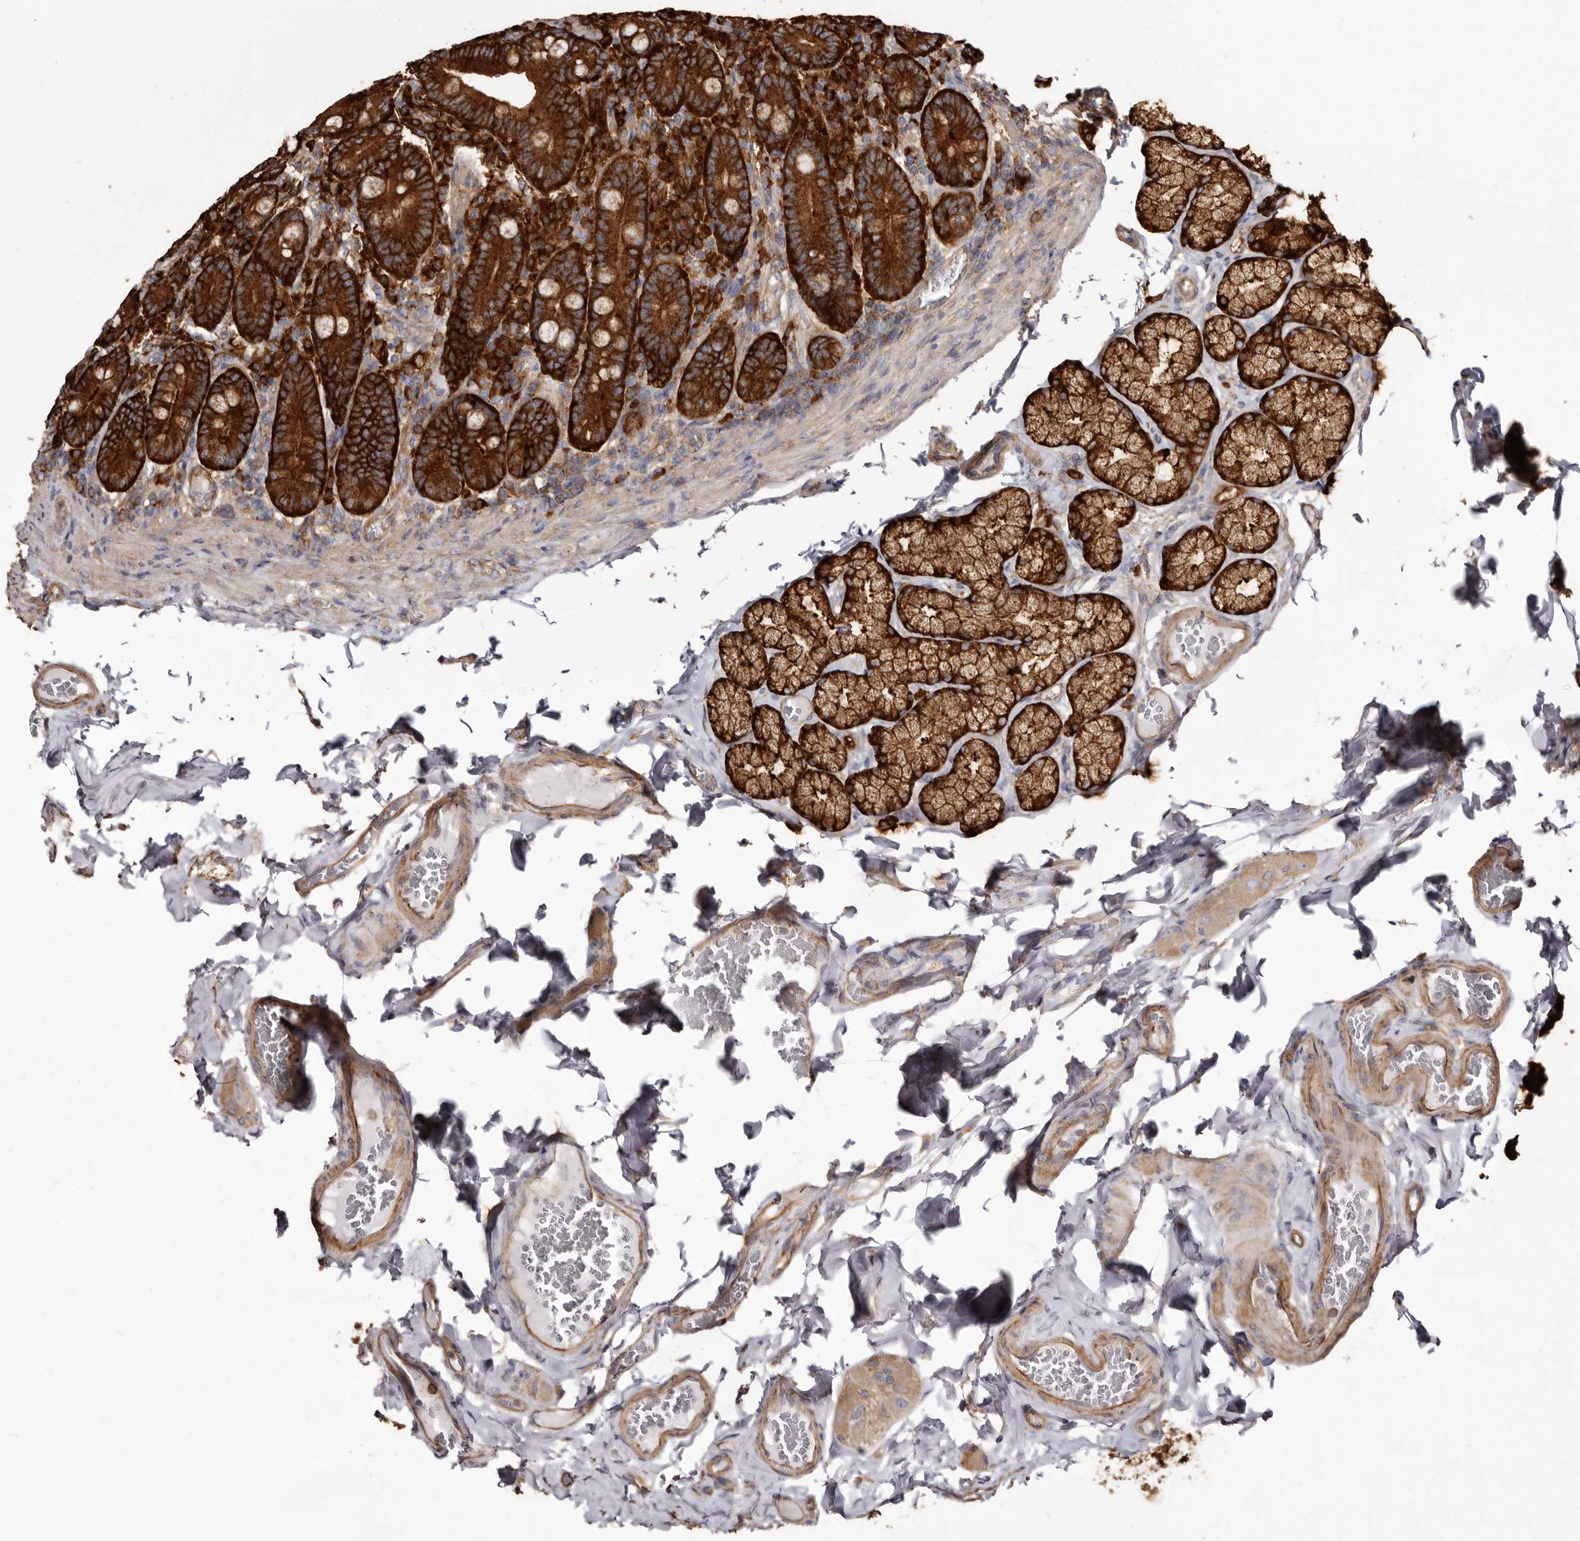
{"staining": {"intensity": "strong", "quantity": ">75%", "location": "cytoplasmic/membranous"}, "tissue": "duodenum", "cell_type": "Glandular cells", "image_type": "normal", "snomed": [{"axis": "morphology", "description": "Normal tissue, NOS"}, {"axis": "topography", "description": "Duodenum"}], "caption": "Protein positivity by IHC demonstrates strong cytoplasmic/membranous expression in about >75% of glandular cells in normal duodenum. (brown staining indicates protein expression, while blue staining denotes nuclei).", "gene": "TPD52", "patient": {"sex": "female", "age": 62}}